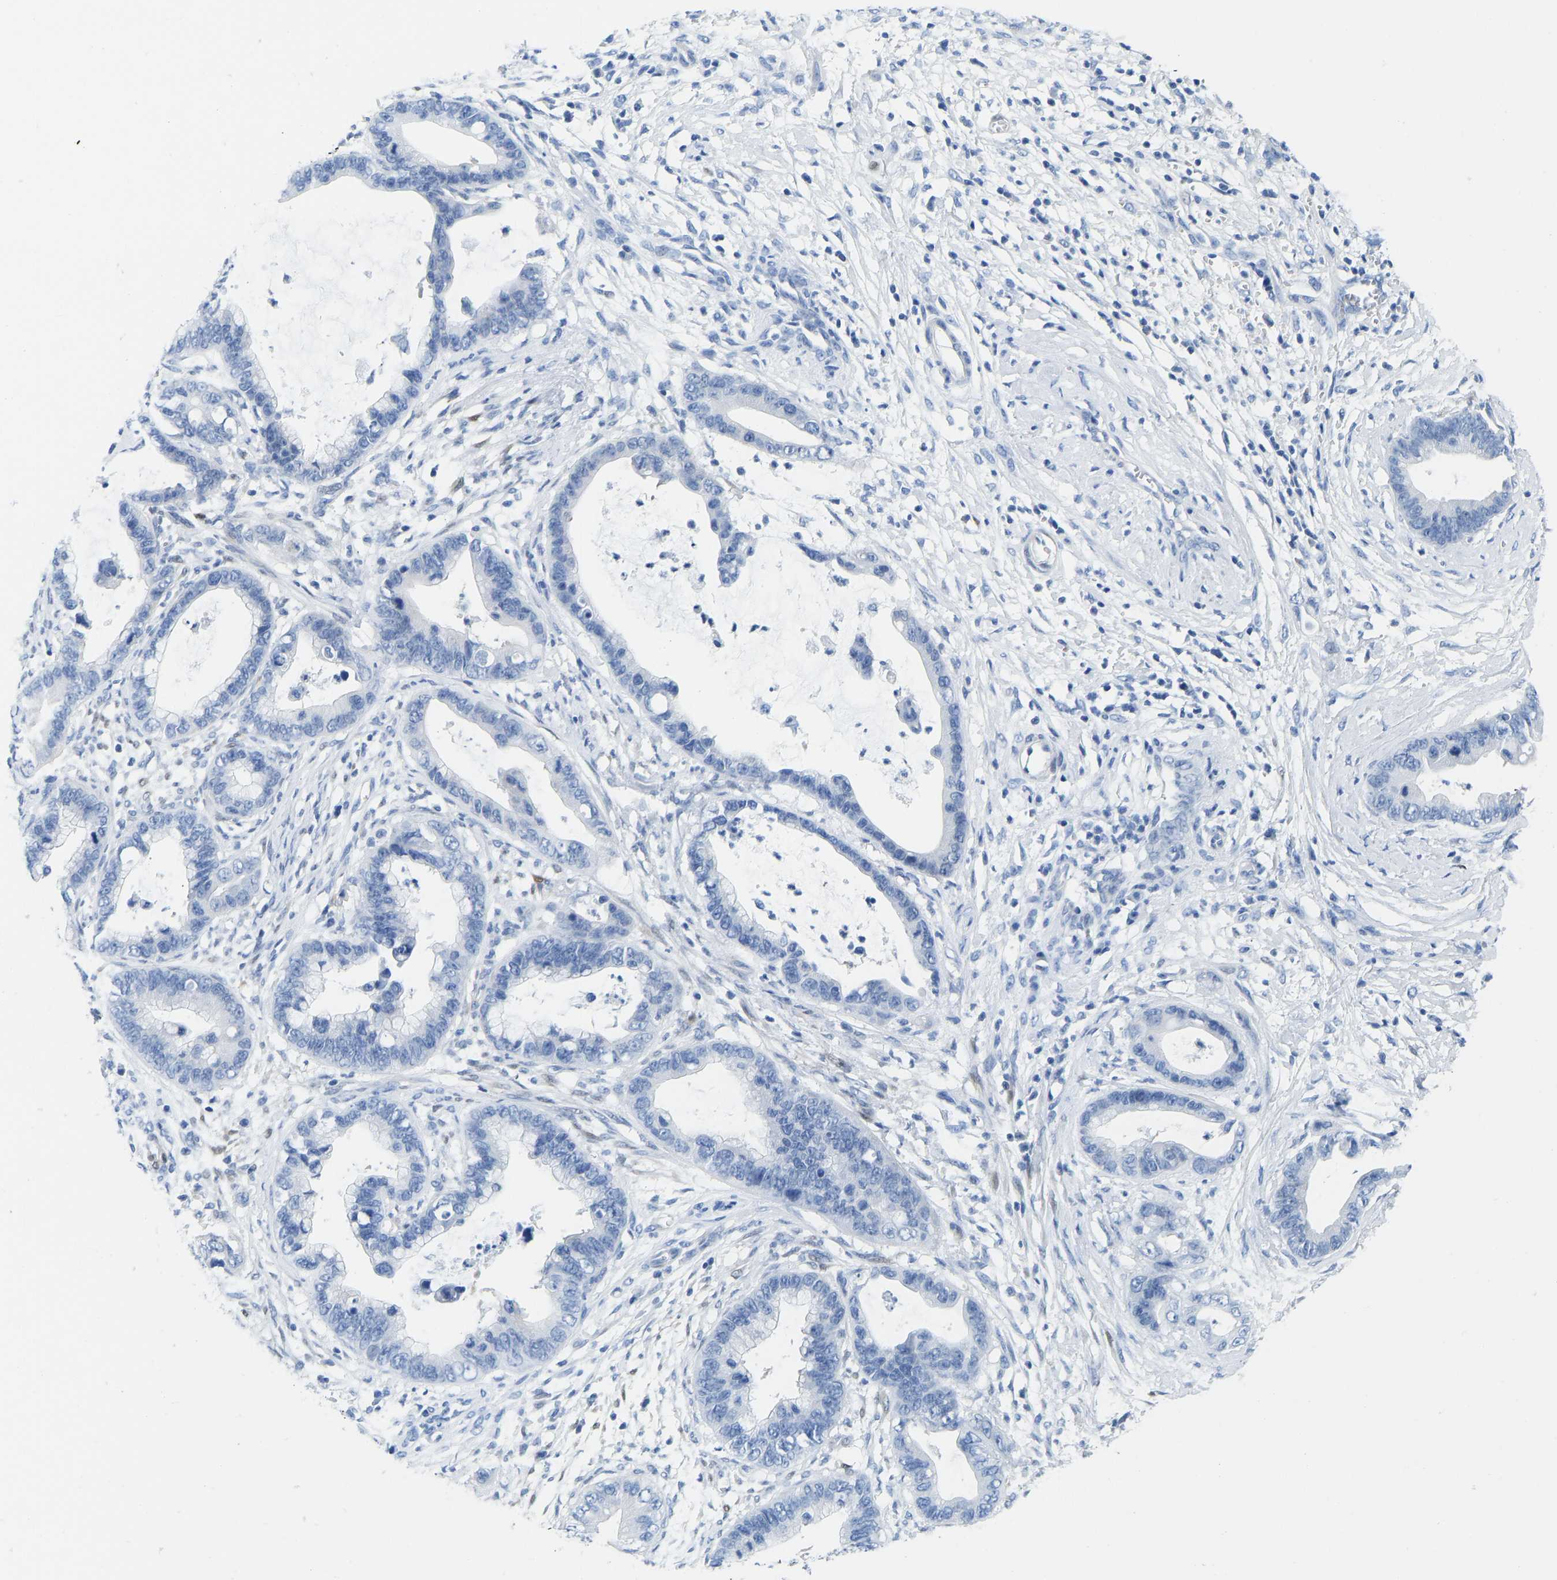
{"staining": {"intensity": "negative", "quantity": "none", "location": "none"}, "tissue": "cervical cancer", "cell_type": "Tumor cells", "image_type": "cancer", "snomed": [{"axis": "morphology", "description": "Adenocarcinoma, NOS"}, {"axis": "topography", "description": "Cervix"}], "caption": "Tumor cells are negative for brown protein staining in adenocarcinoma (cervical).", "gene": "NKAIN3", "patient": {"sex": "female", "age": 44}}